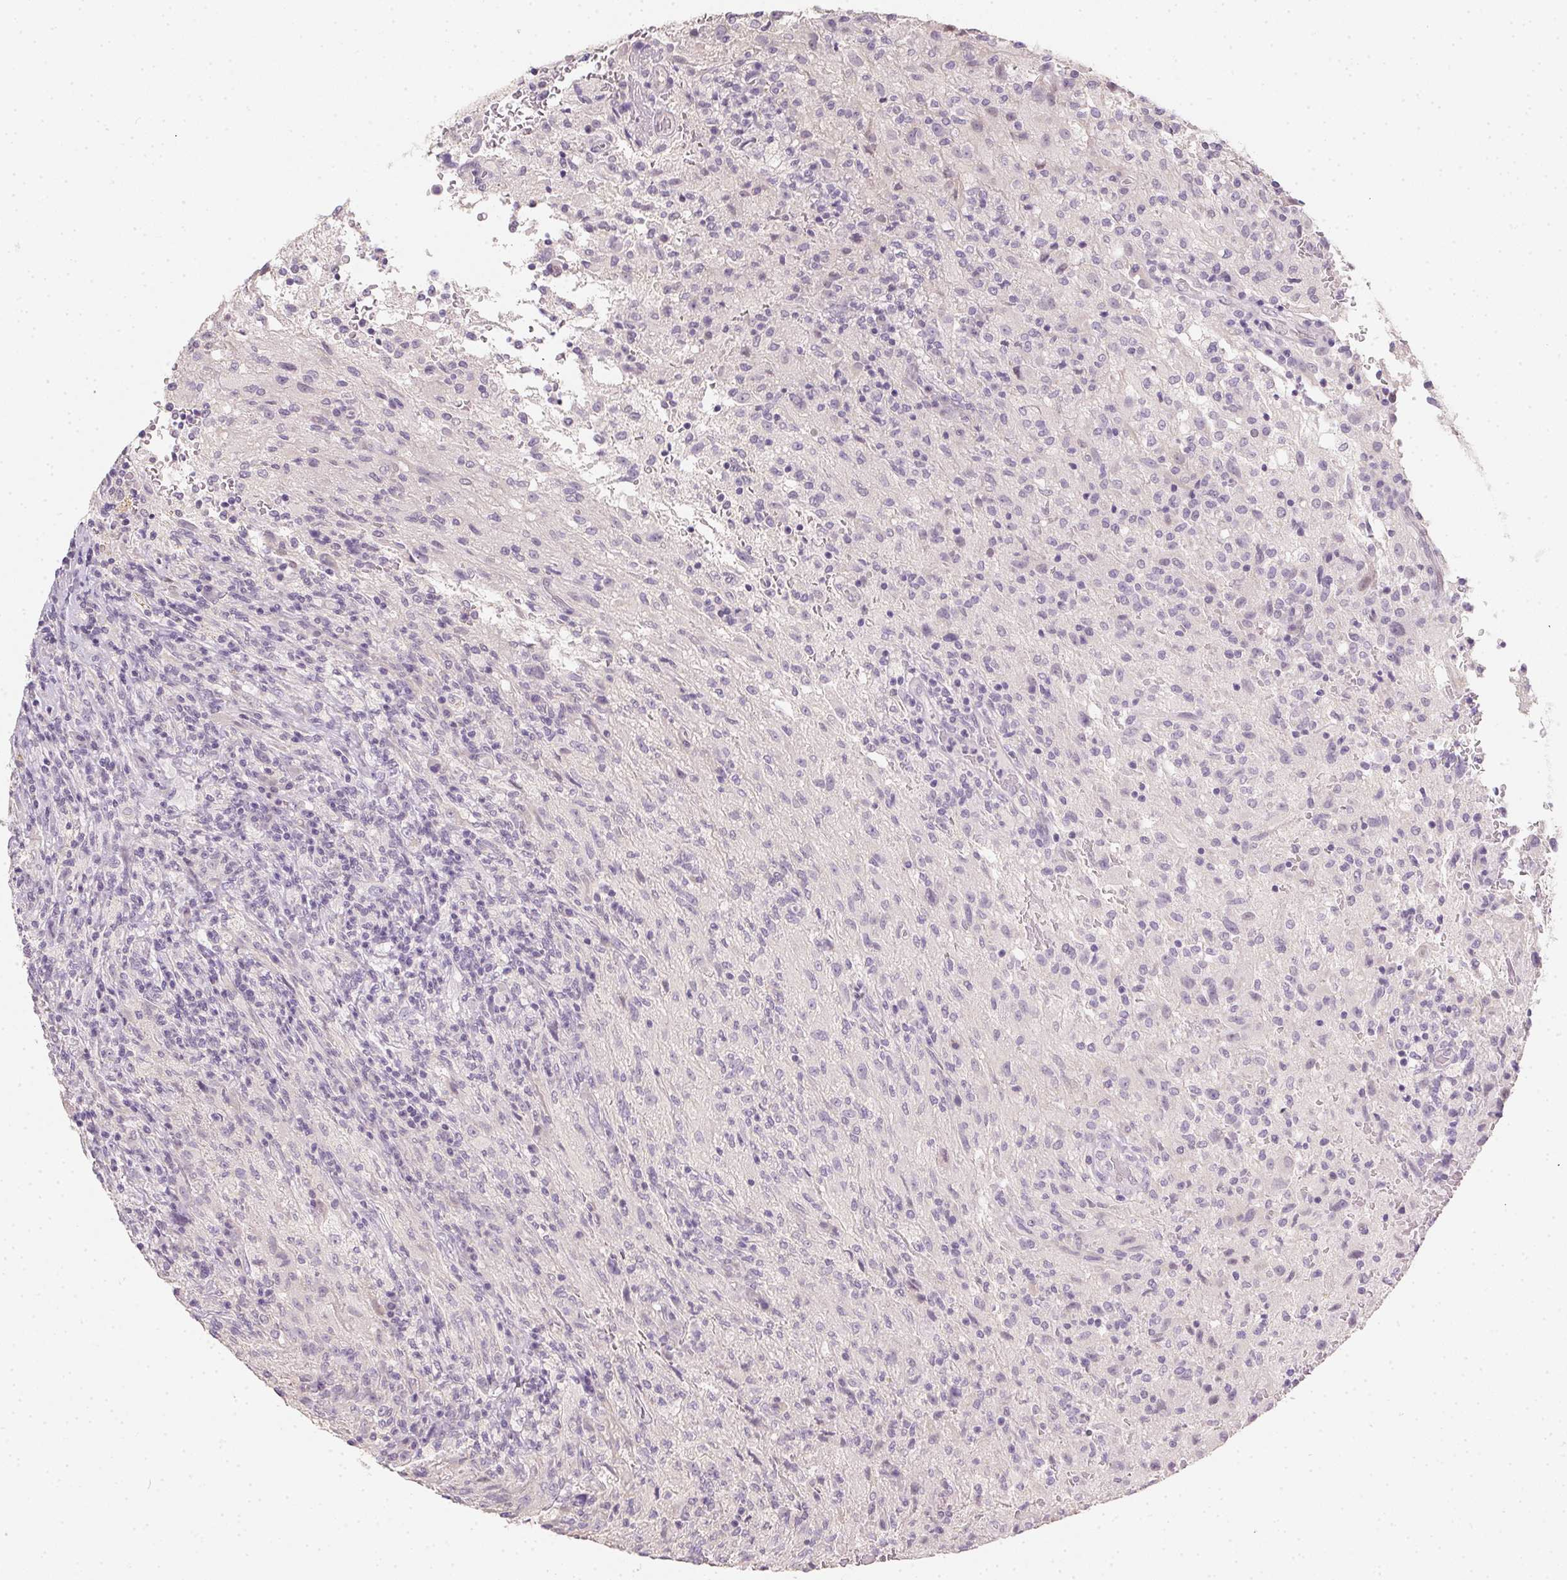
{"staining": {"intensity": "negative", "quantity": "none", "location": "none"}, "tissue": "glioma", "cell_type": "Tumor cells", "image_type": "cancer", "snomed": [{"axis": "morphology", "description": "Glioma, malignant, High grade"}, {"axis": "topography", "description": "Brain"}], "caption": "This is a histopathology image of immunohistochemistry staining of glioma, which shows no staining in tumor cells.", "gene": "ZBBX", "patient": {"sex": "male", "age": 68}}